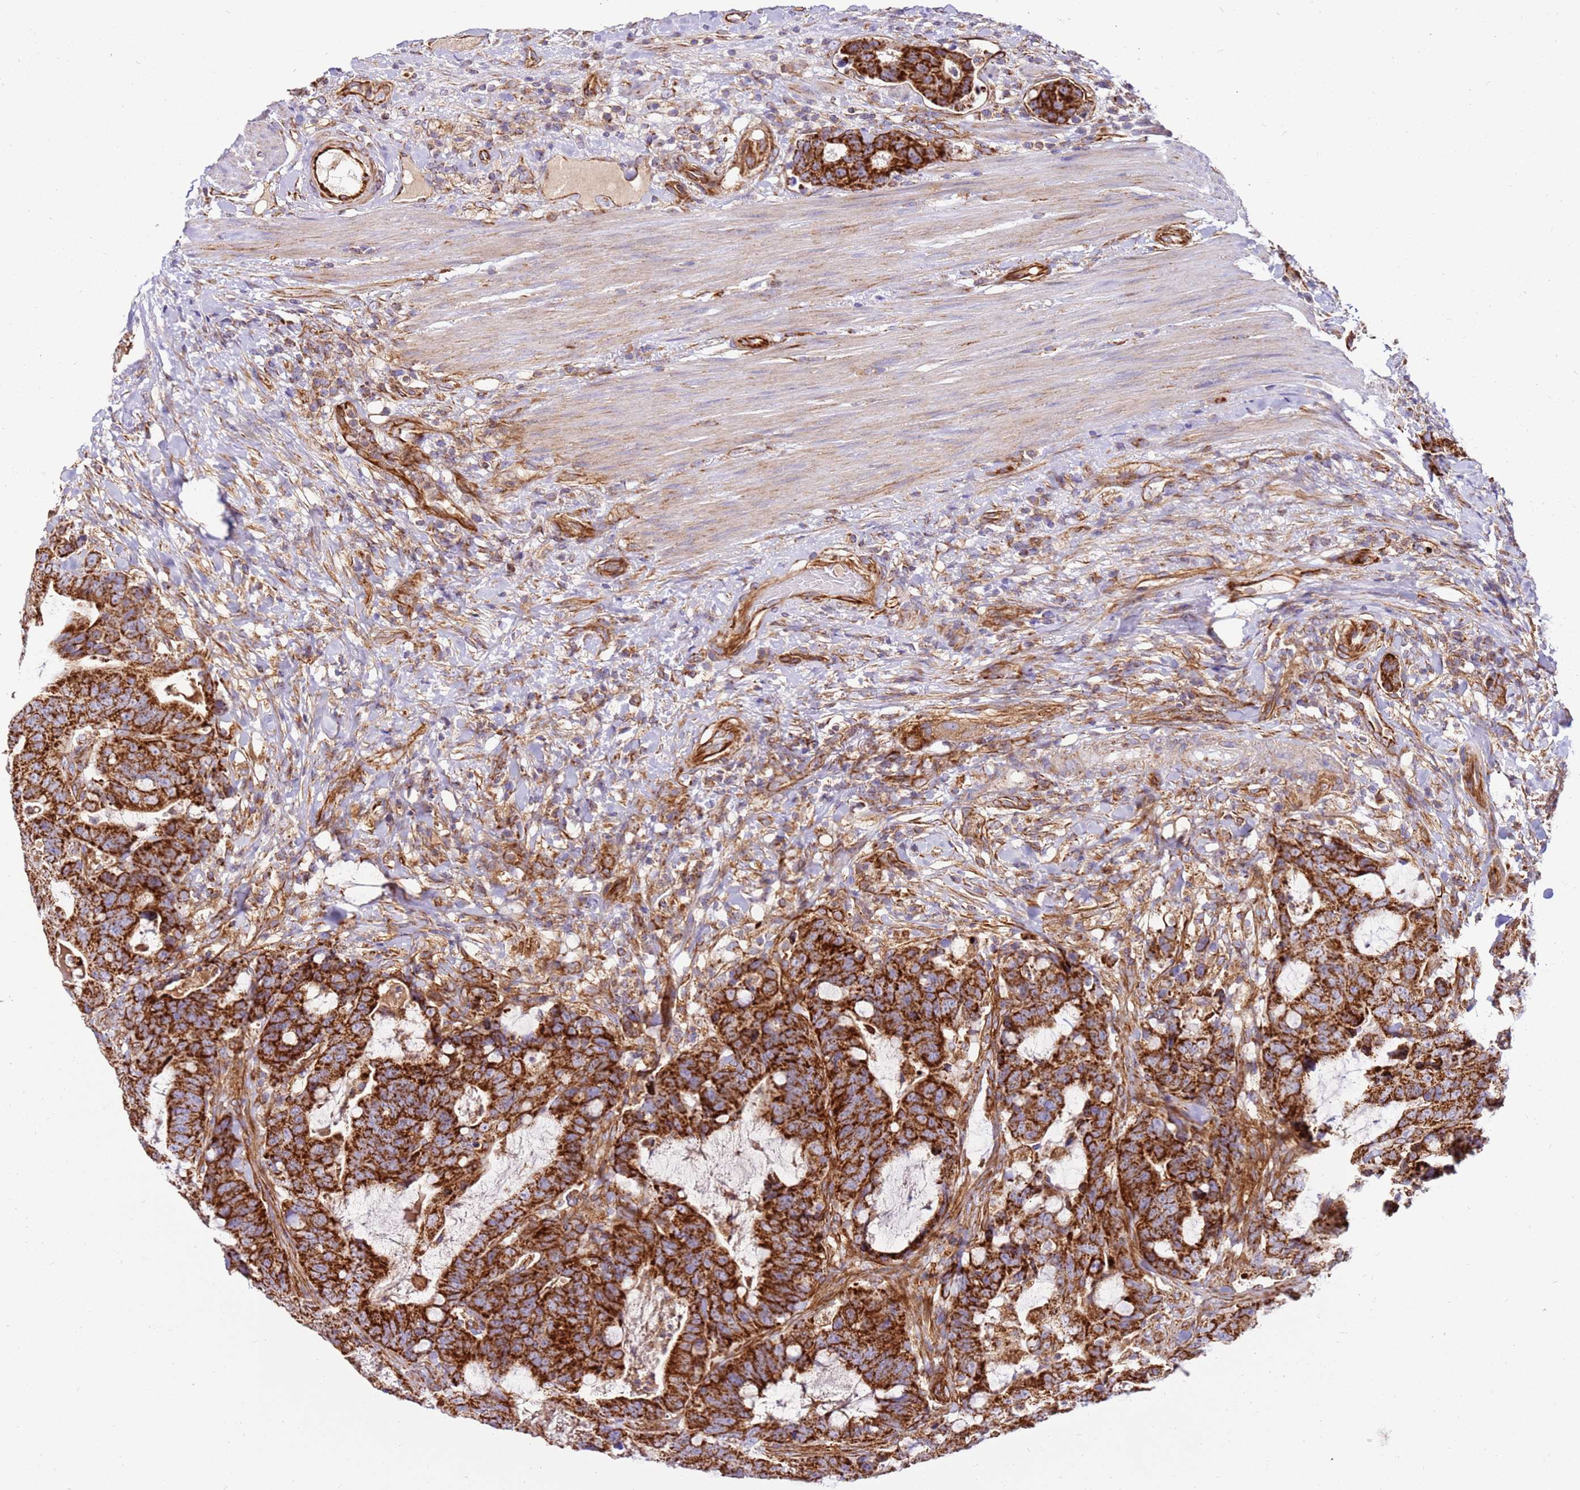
{"staining": {"intensity": "strong", "quantity": ">75%", "location": "cytoplasmic/membranous"}, "tissue": "colorectal cancer", "cell_type": "Tumor cells", "image_type": "cancer", "snomed": [{"axis": "morphology", "description": "Adenocarcinoma, NOS"}, {"axis": "topography", "description": "Colon"}], "caption": "Immunohistochemical staining of human colorectal cancer (adenocarcinoma) demonstrates strong cytoplasmic/membranous protein expression in about >75% of tumor cells.", "gene": "MRPL20", "patient": {"sex": "female", "age": 82}}